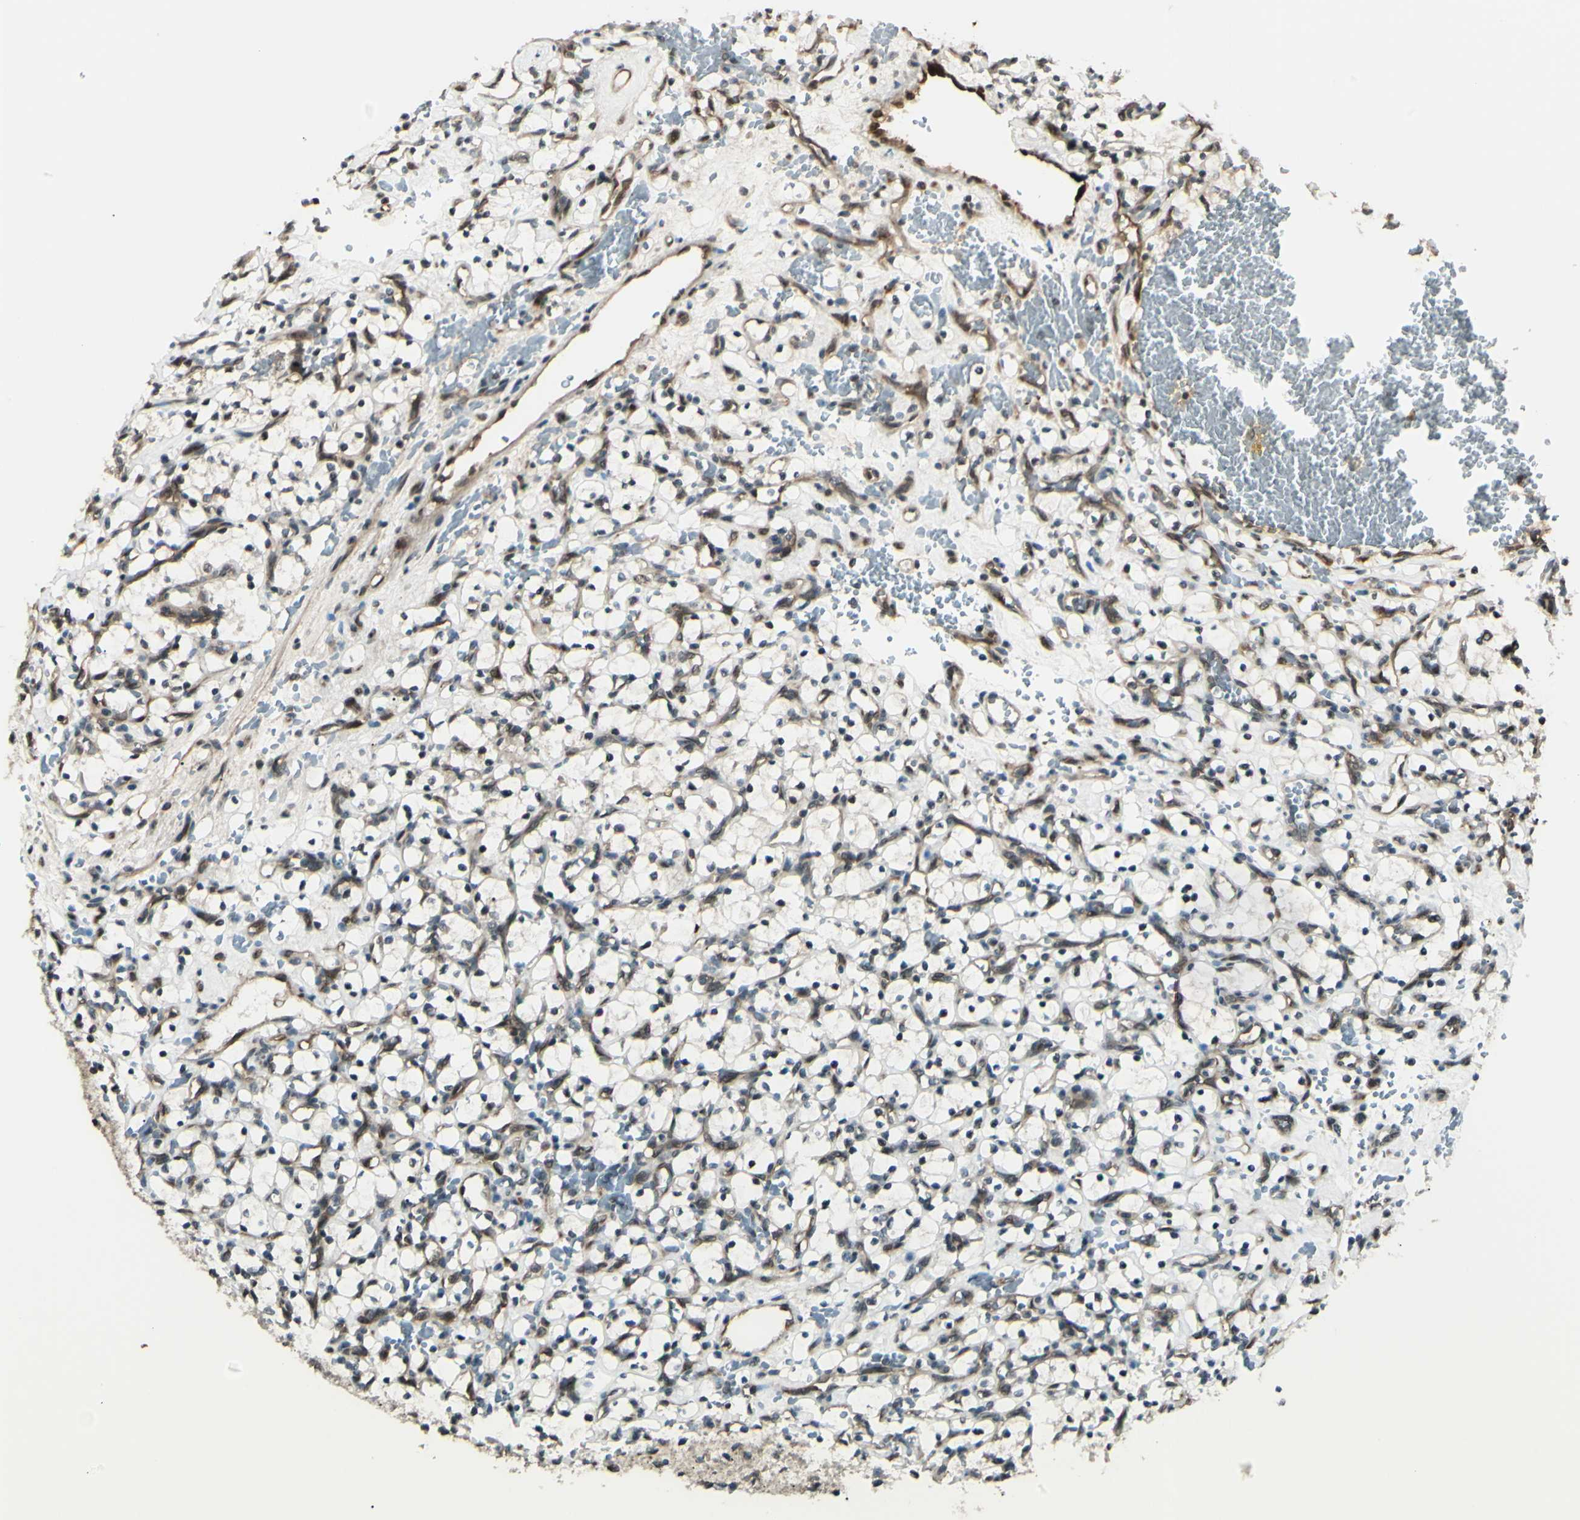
{"staining": {"intensity": "negative", "quantity": "none", "location": "none"}, "tissue": "renal cancer", "cell_type": "Tumor cells", "image_type": "cancer", "snomed": [{"axis": "morphology", "description": "Adenocarcinoma, NOS"}, {"axis": "topography", "description": "Kidney"}], "caption": "IHC histopathology image of neoplastic tissue: renal adenocarcinoma stained with DAB displays no significant protein positivity in tumor cells.", "gene": "MLF2", "patient": {"sex": "female", "age": 69}}